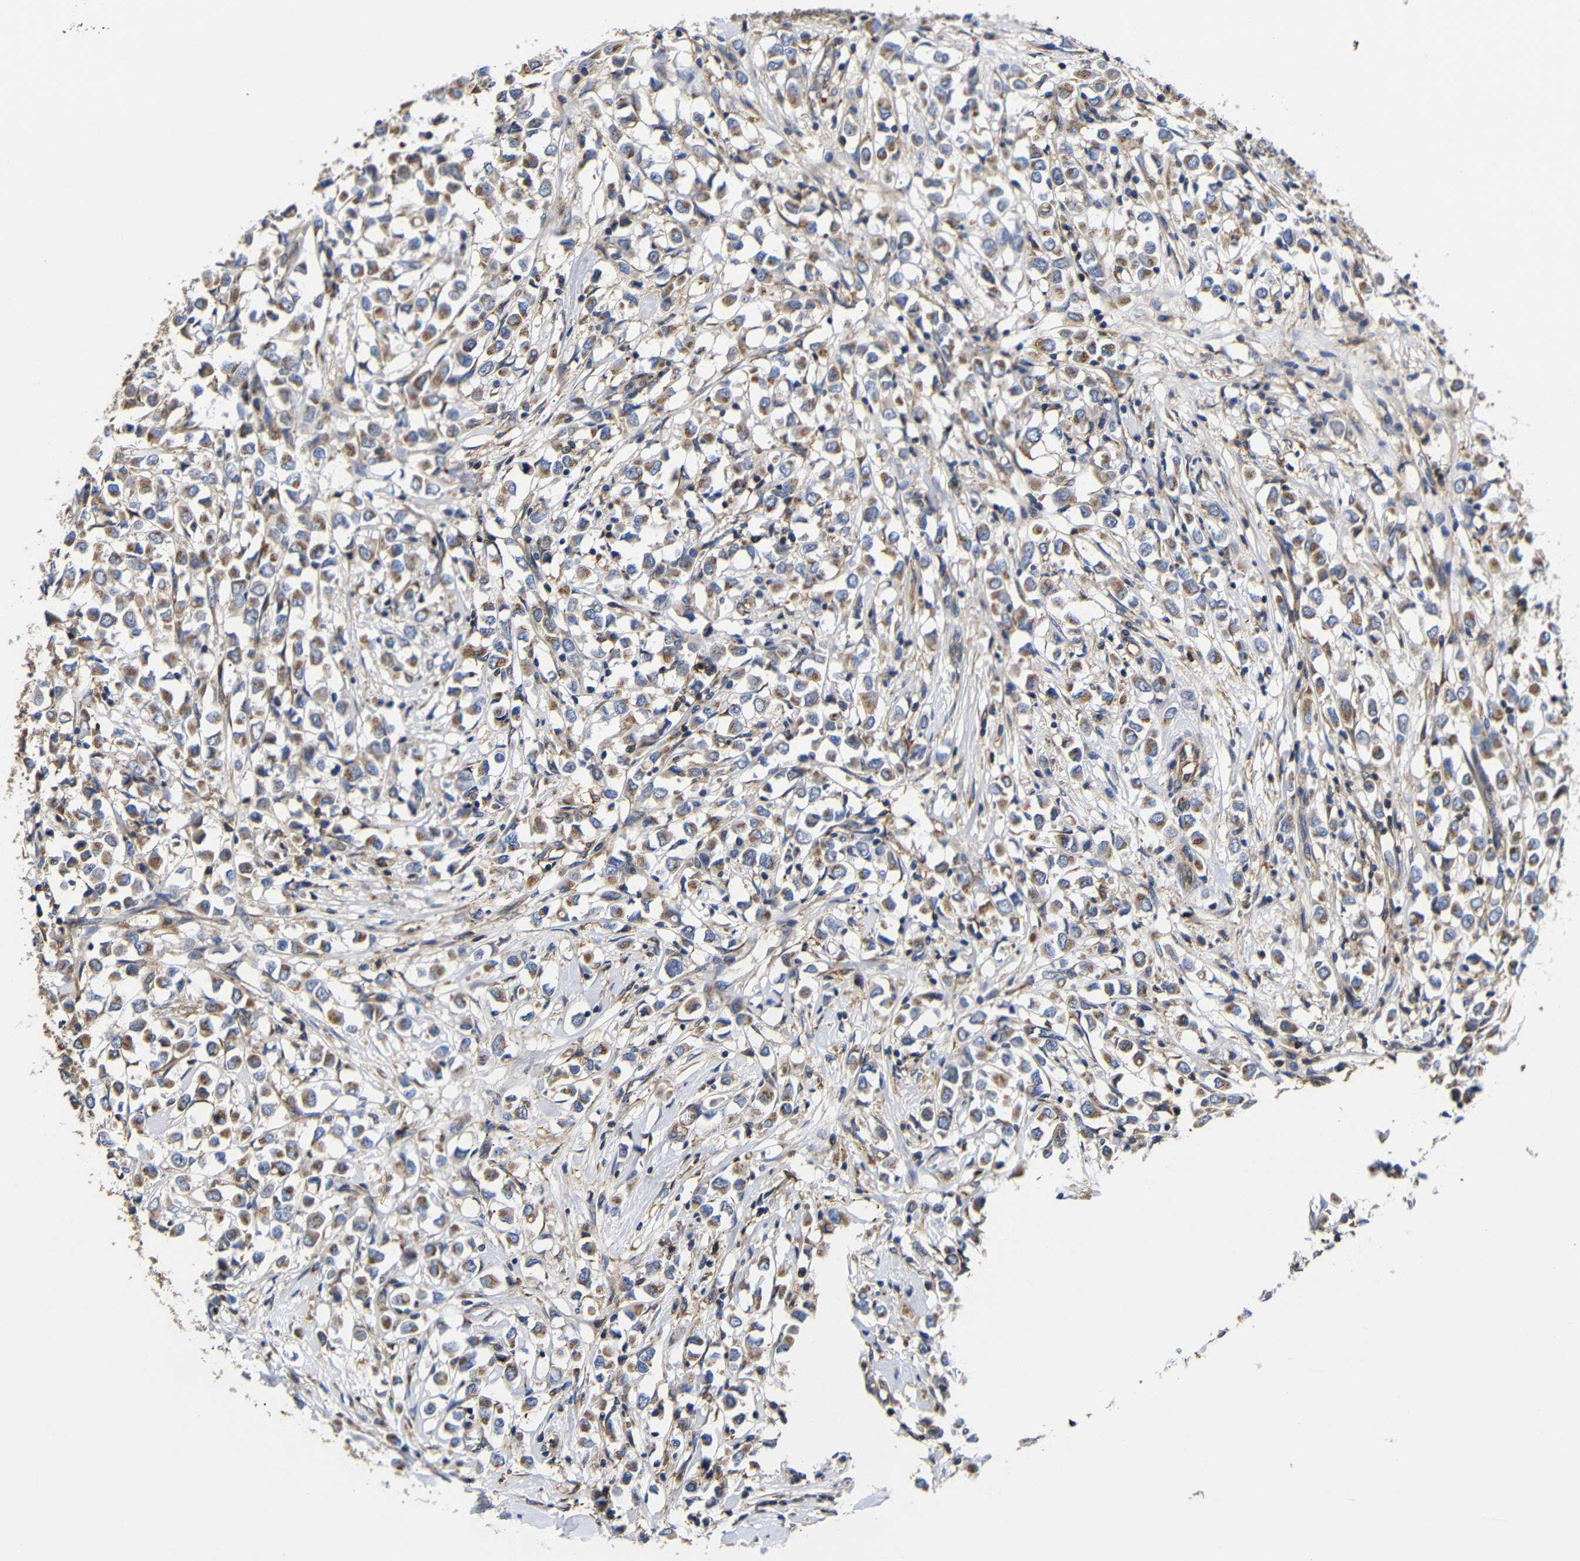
{"staining": {"intensity": "moderate", "quantity": ">75%", "location": "cytoplasmic/membranous"}, "tissue": "breast cancer", "cell_type": "Tumor cells", "image_type": "cancer", "snomed": [{"axis": "morphology", "description": "Duct carcinoma"}, {"axis": "topography", "description": "Breast"}], "caption": "IHC (DAB (3,3'-diaminobenzidine)) staining of human intraductal carcinoma (breast) displays moderate cytoplasmic/membranous protein staining in about >75% of tumor cells.", "gene": "LRRCC1", "patient": {"sex": "female", "age": 61}}